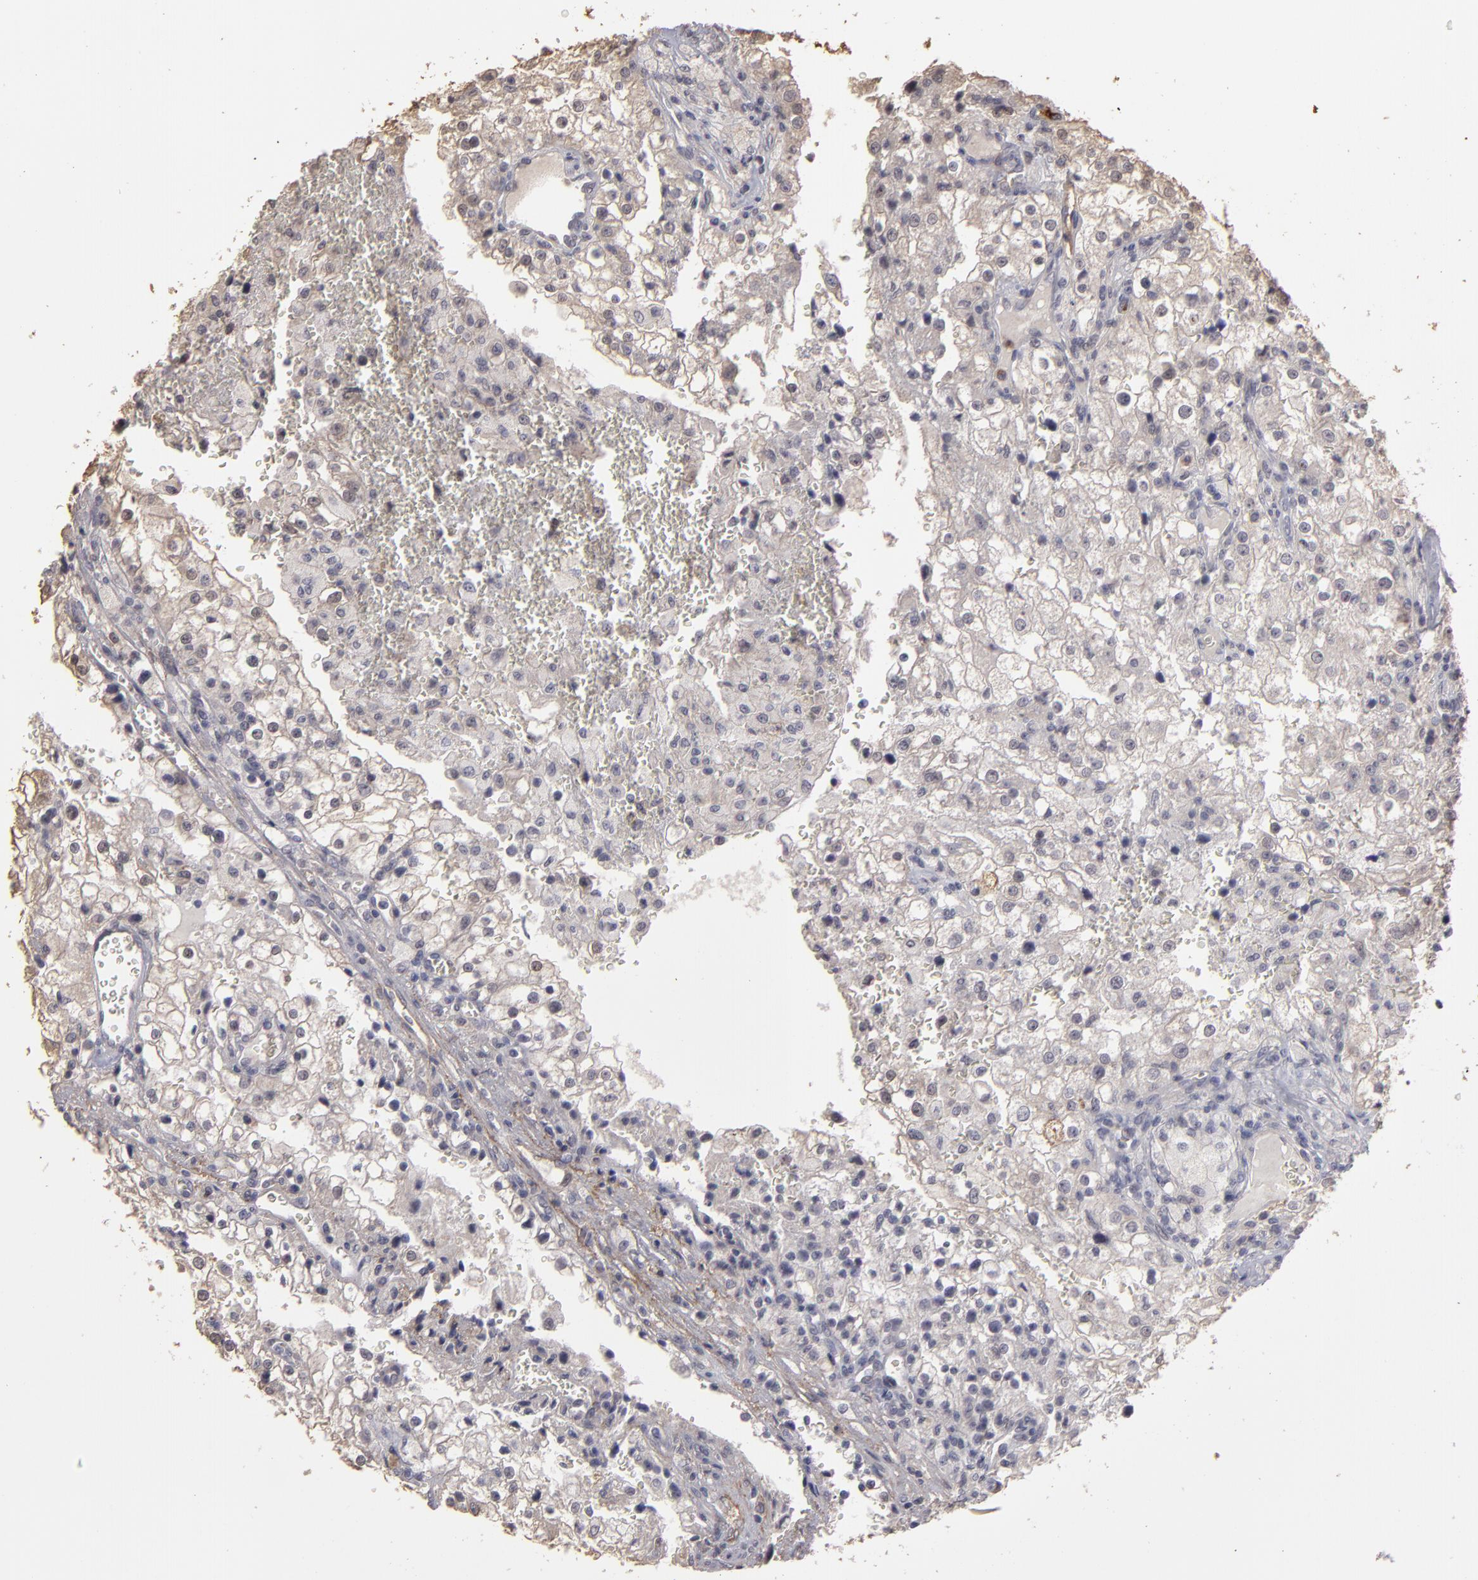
{"staining": {"intensity": "weak", "quantity": "25%-75%", "location": "cytoplasmic/membranous"}, "tissue": "renal cancer", "cell_type": "Tumor cells", "image_type": "cancer", "snomed": [{"axis": "morphology", "description": "Adenocarcinoma, NOS"}, {"axis": "topography", "description": "Kidney"}], "caption": "Immunohistochemical staining of human adenocarcinoma (renal) displays low levels of weak cytoplasmic/membranous protein expression in approximately 25%-75% of tumor cells.", "gene": "CD55", "patient": {"sex": "female", "age": 74}}